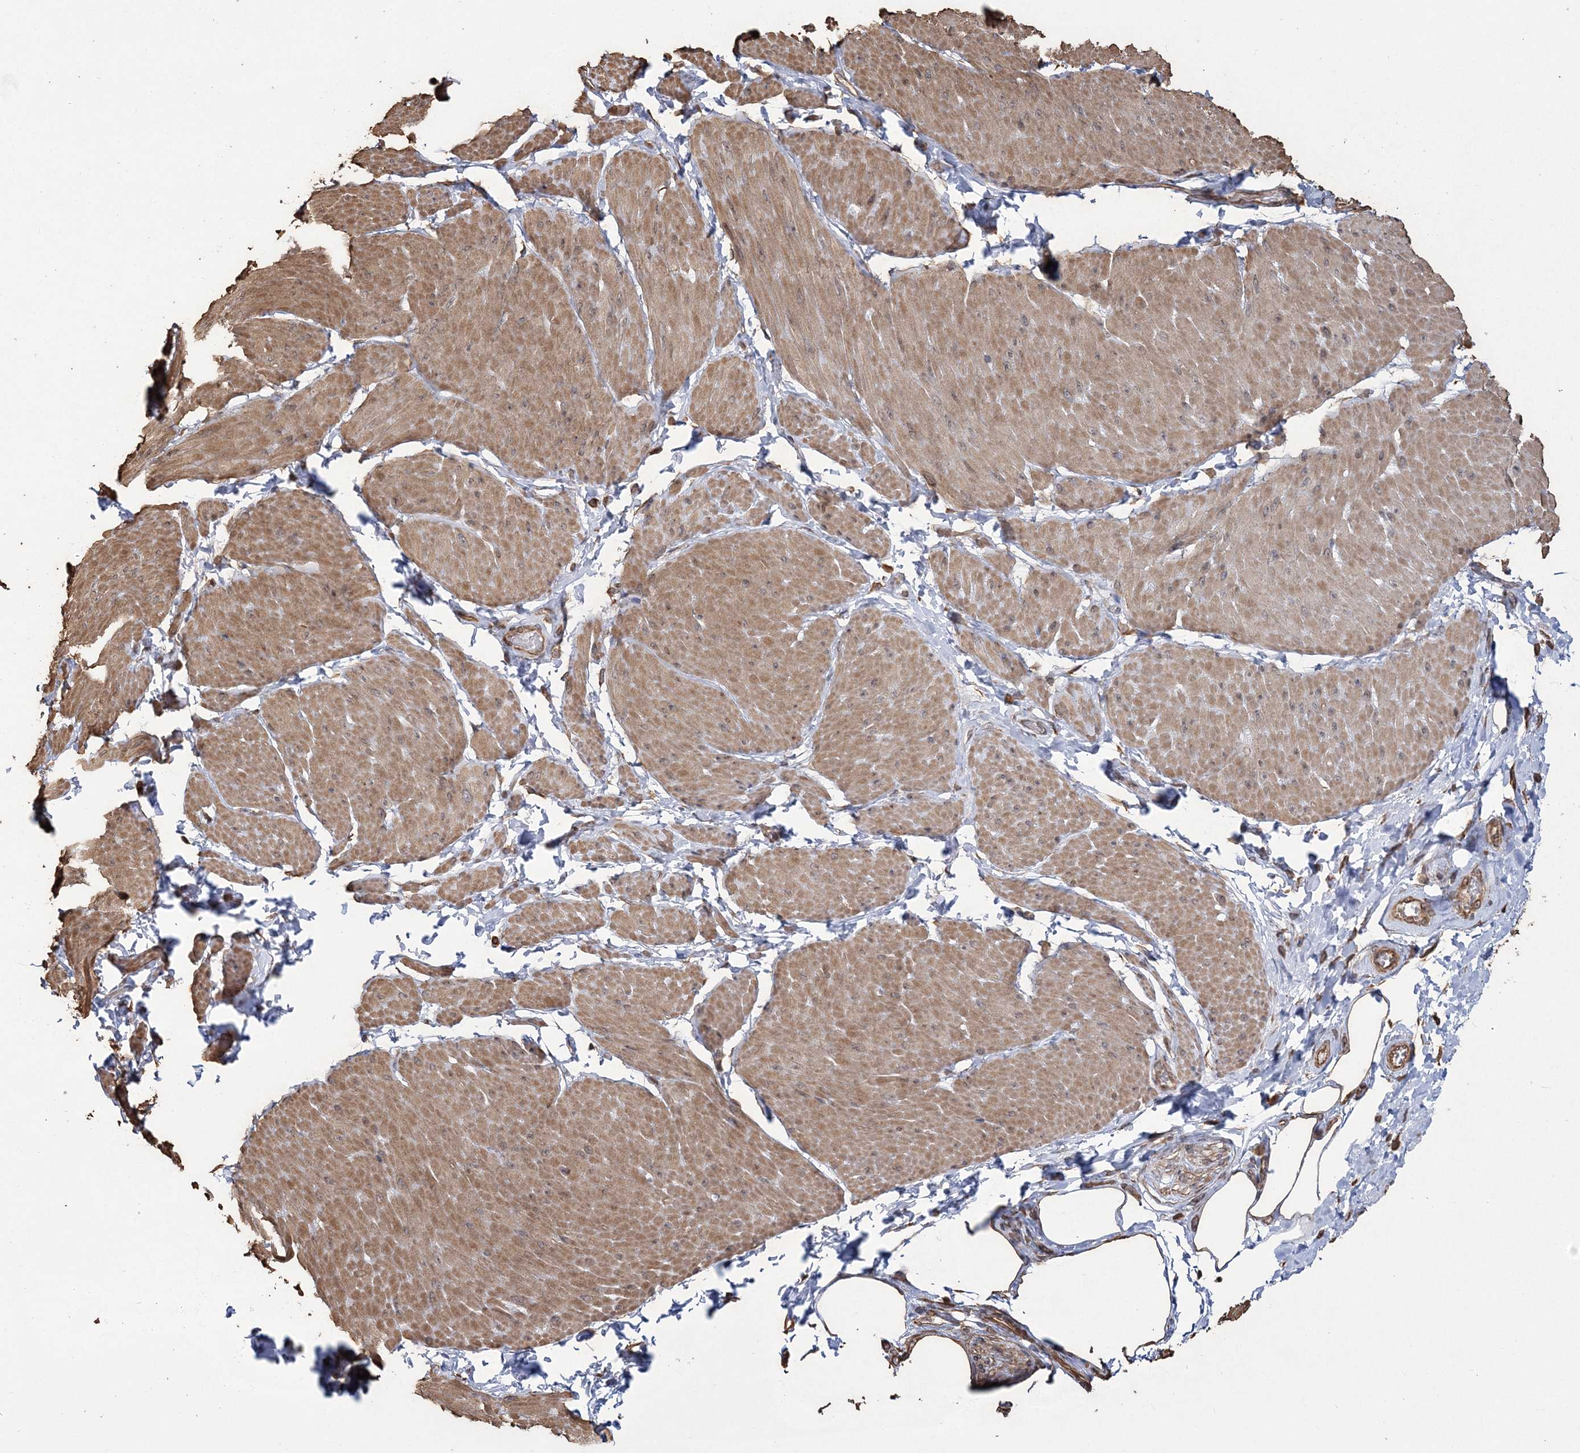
{"staining": {"intensity": "moderate", "quantity": ">75%", "location": "cytoplasmic/membranous"}, "tissue": "smooth muscle", "cell_type": "Smooth muscle cells", "image_type": "normal", "snomed": [{"axis": "morphology", "description": "Urothelial carcinoma, High grade"}, {"axis": "topography", "description": "Urinary bladder"}], "caption": "A brown stain labels moderate cytoplasmic/membranous expression of a protein in smooth muscle cells of normal human smooth muscle.", "gene": "ATP11B", "patient": {"sex": "male", "age": 46}}